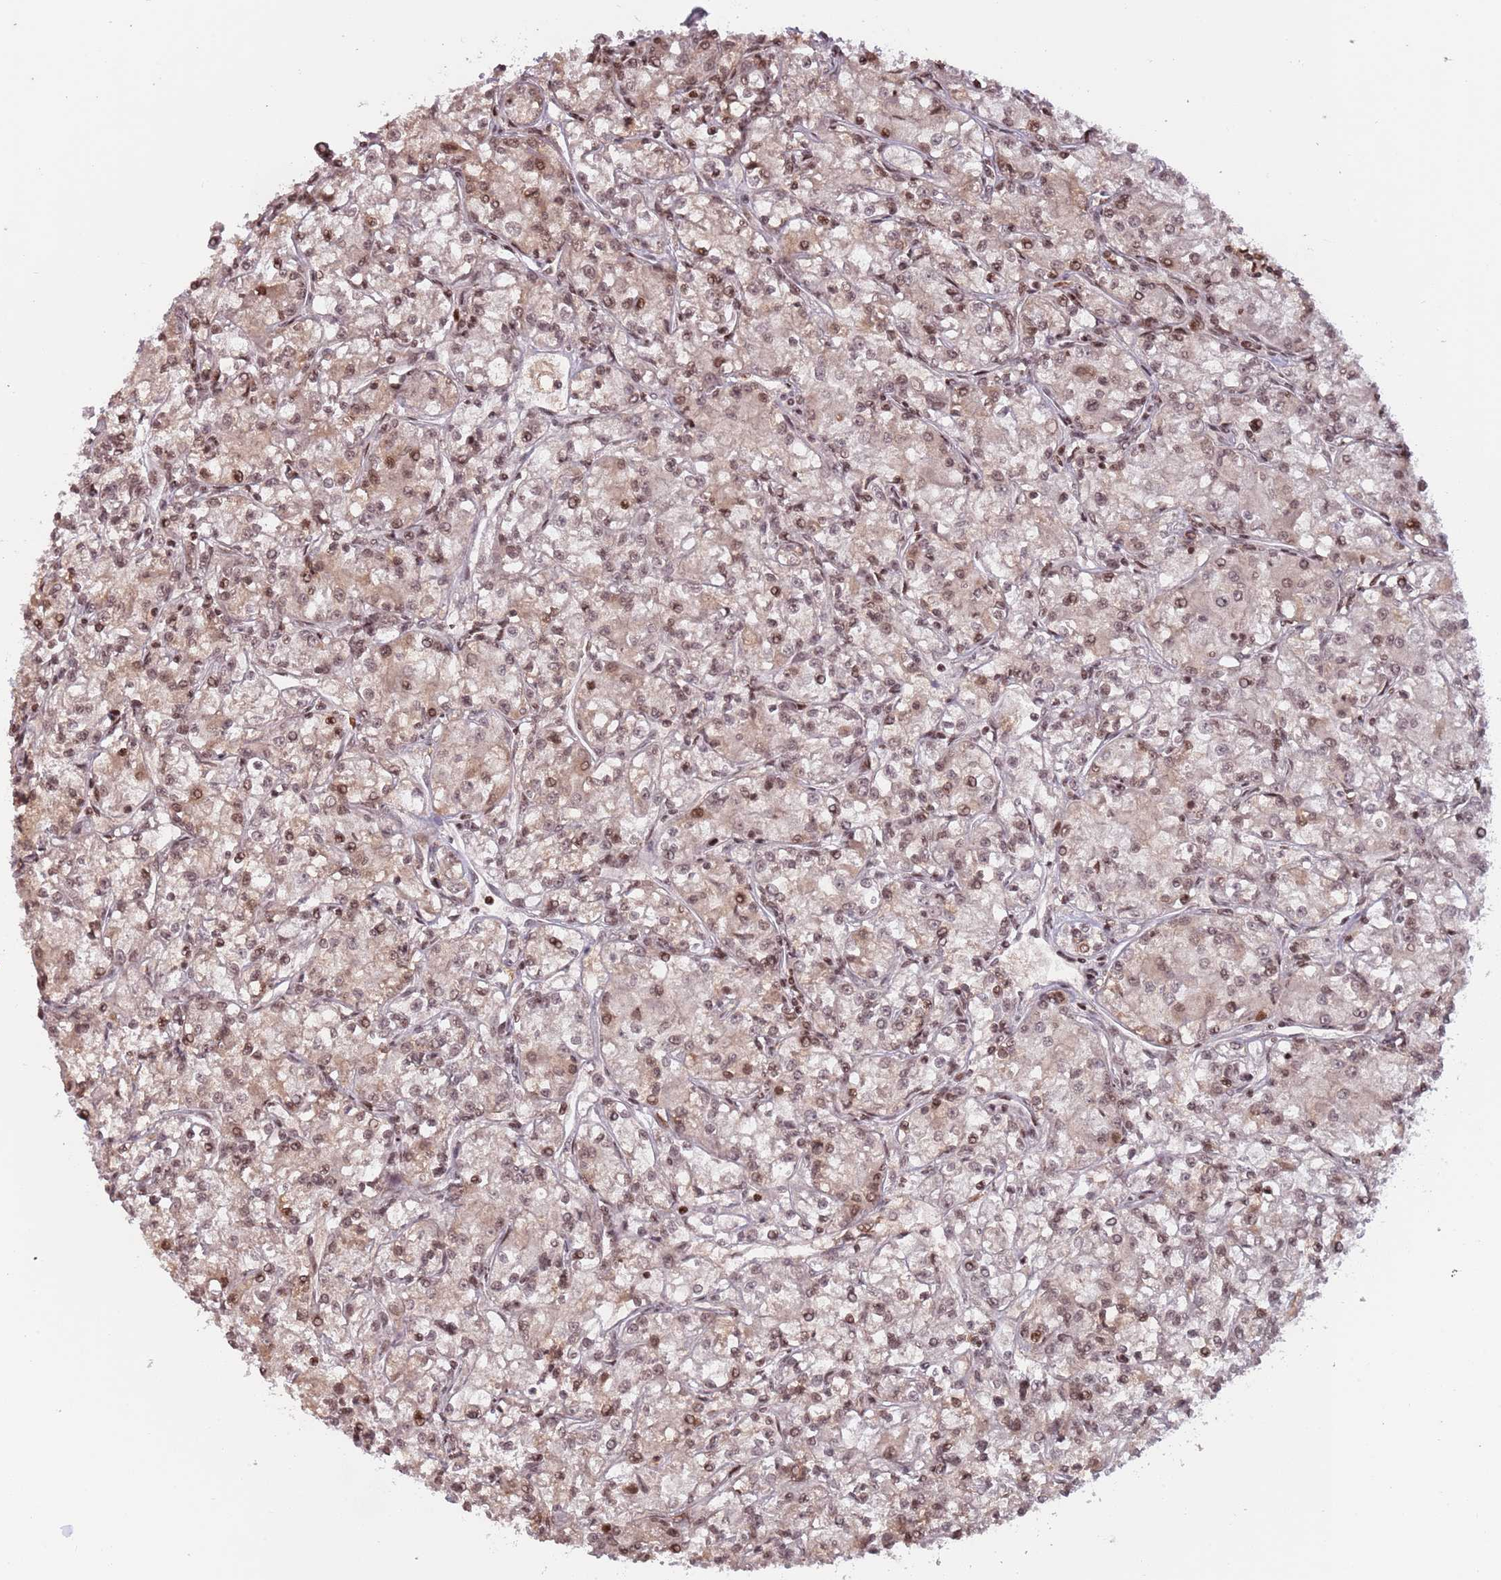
{"staining": {"intensity": "moderate", "quantity": ">75%", "location": "nuclear"}, "tissue": "renal cancer", "cell_type": "Tumor cells", "image_type": "cancer", "snomed": [{"axis": "morphology", "description": "Adenocarcinoma, NOS"}, {"axis": "topography", "description": "Kidney"}], "caption": "This is a micrograph of immunohistochemistry staining of renal adenocarcinoma, which shows moderate positivity in the nuclear of tumor cells.", "gene": "SH3RF3", "patient": {"sex": "female", "age": 59}}